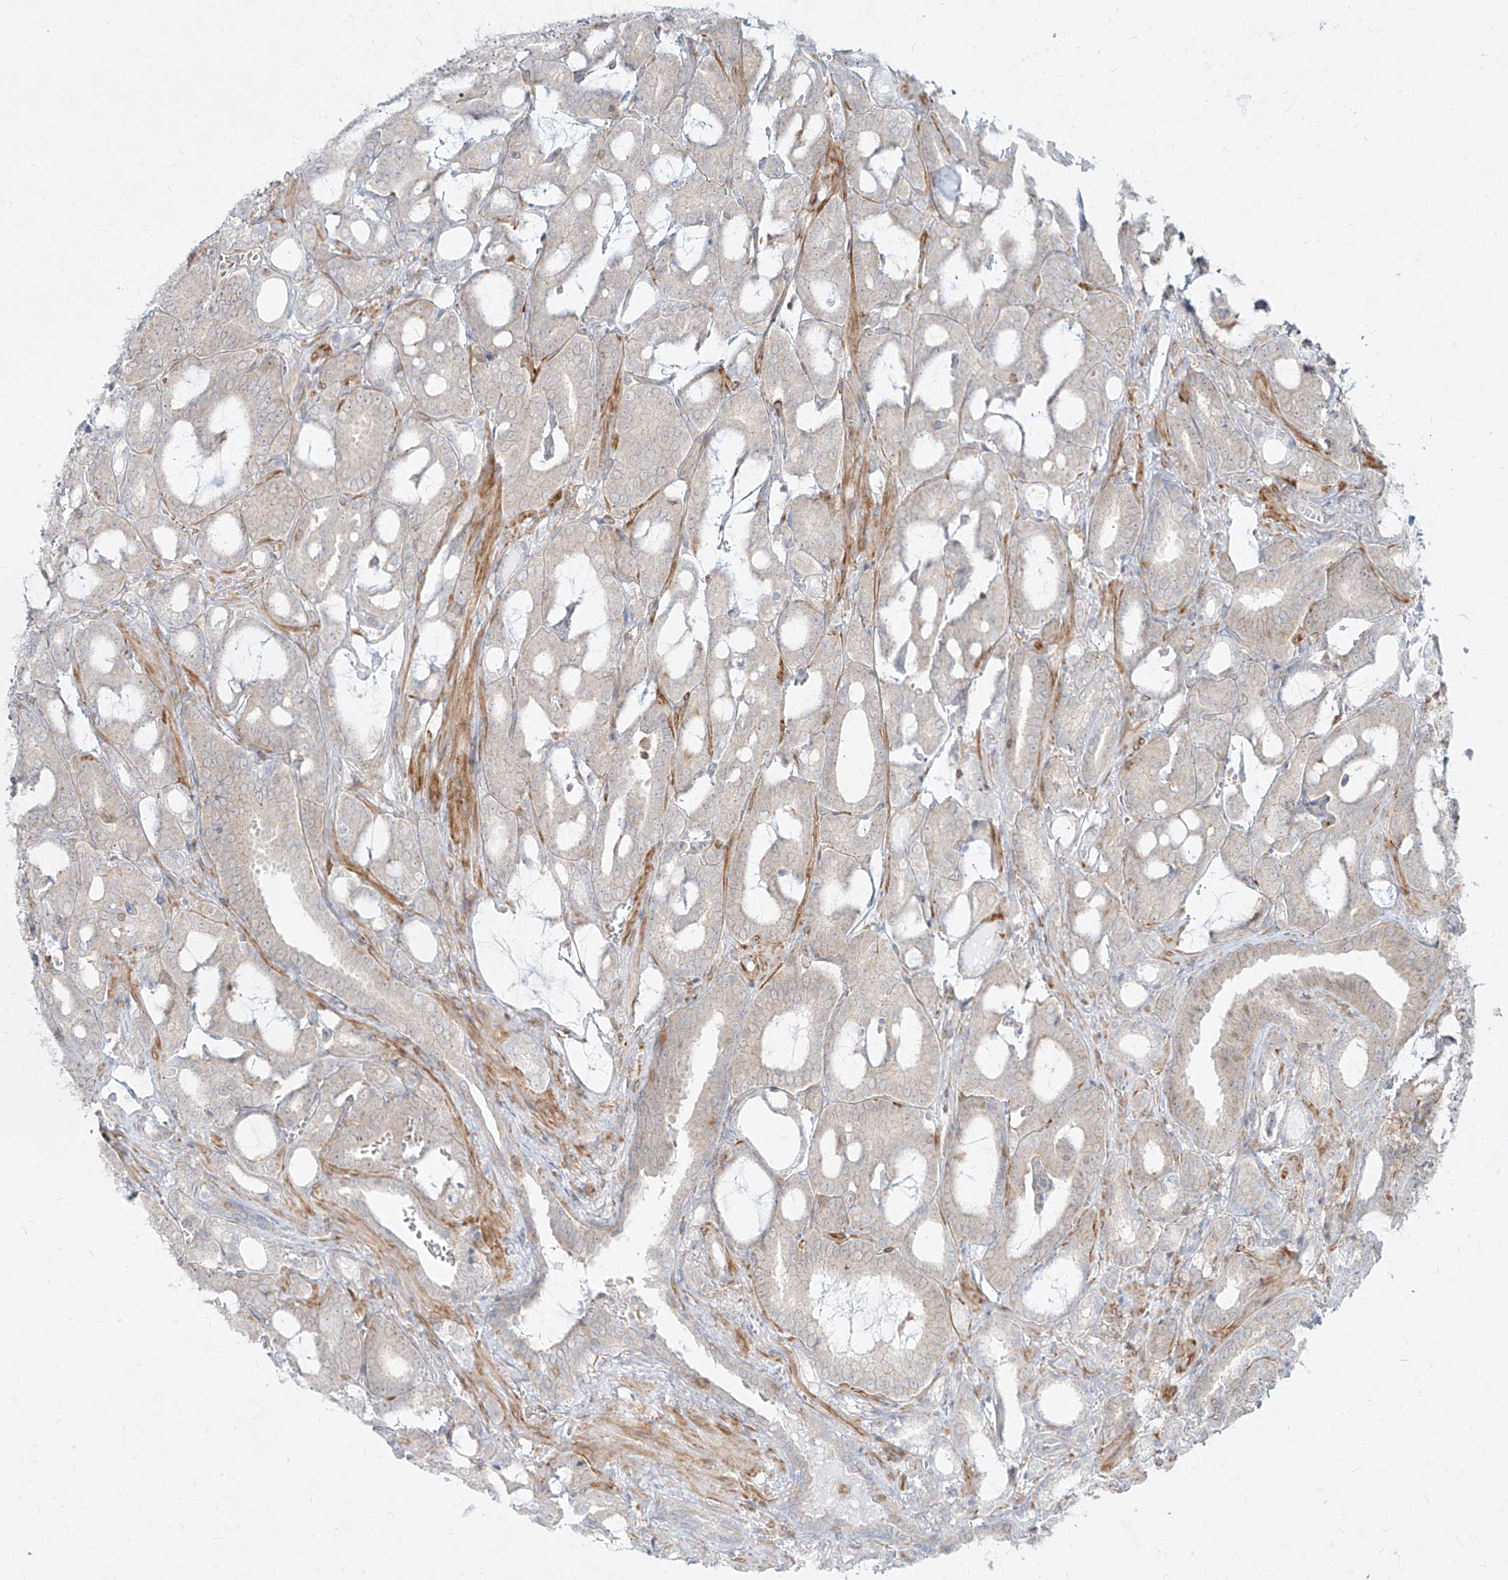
{"staining": {"intensity": "negative", "quantity": "none", "location": "none"}, "tissue": "prostate cancer", "cell_type": "Tumor cells", "image_type": "cancer", "snomed": [{"axis": "morphology", "description": "Adenocarcinoma, High grade"}, {"axis": "topography", "description": "Prostate and seminal vesicle, NOS"}], "caption": "IHC photomicrograph of prostate adenocarcinoma (high-grade) stained for a protein (brown), which shows no expression in tumor cells. (DAB immunohistochemistry visualized using brightfield microscopy, high magnification).", "gene": "SLC2A12", "patient": {"sex": "male", "age": 67}}